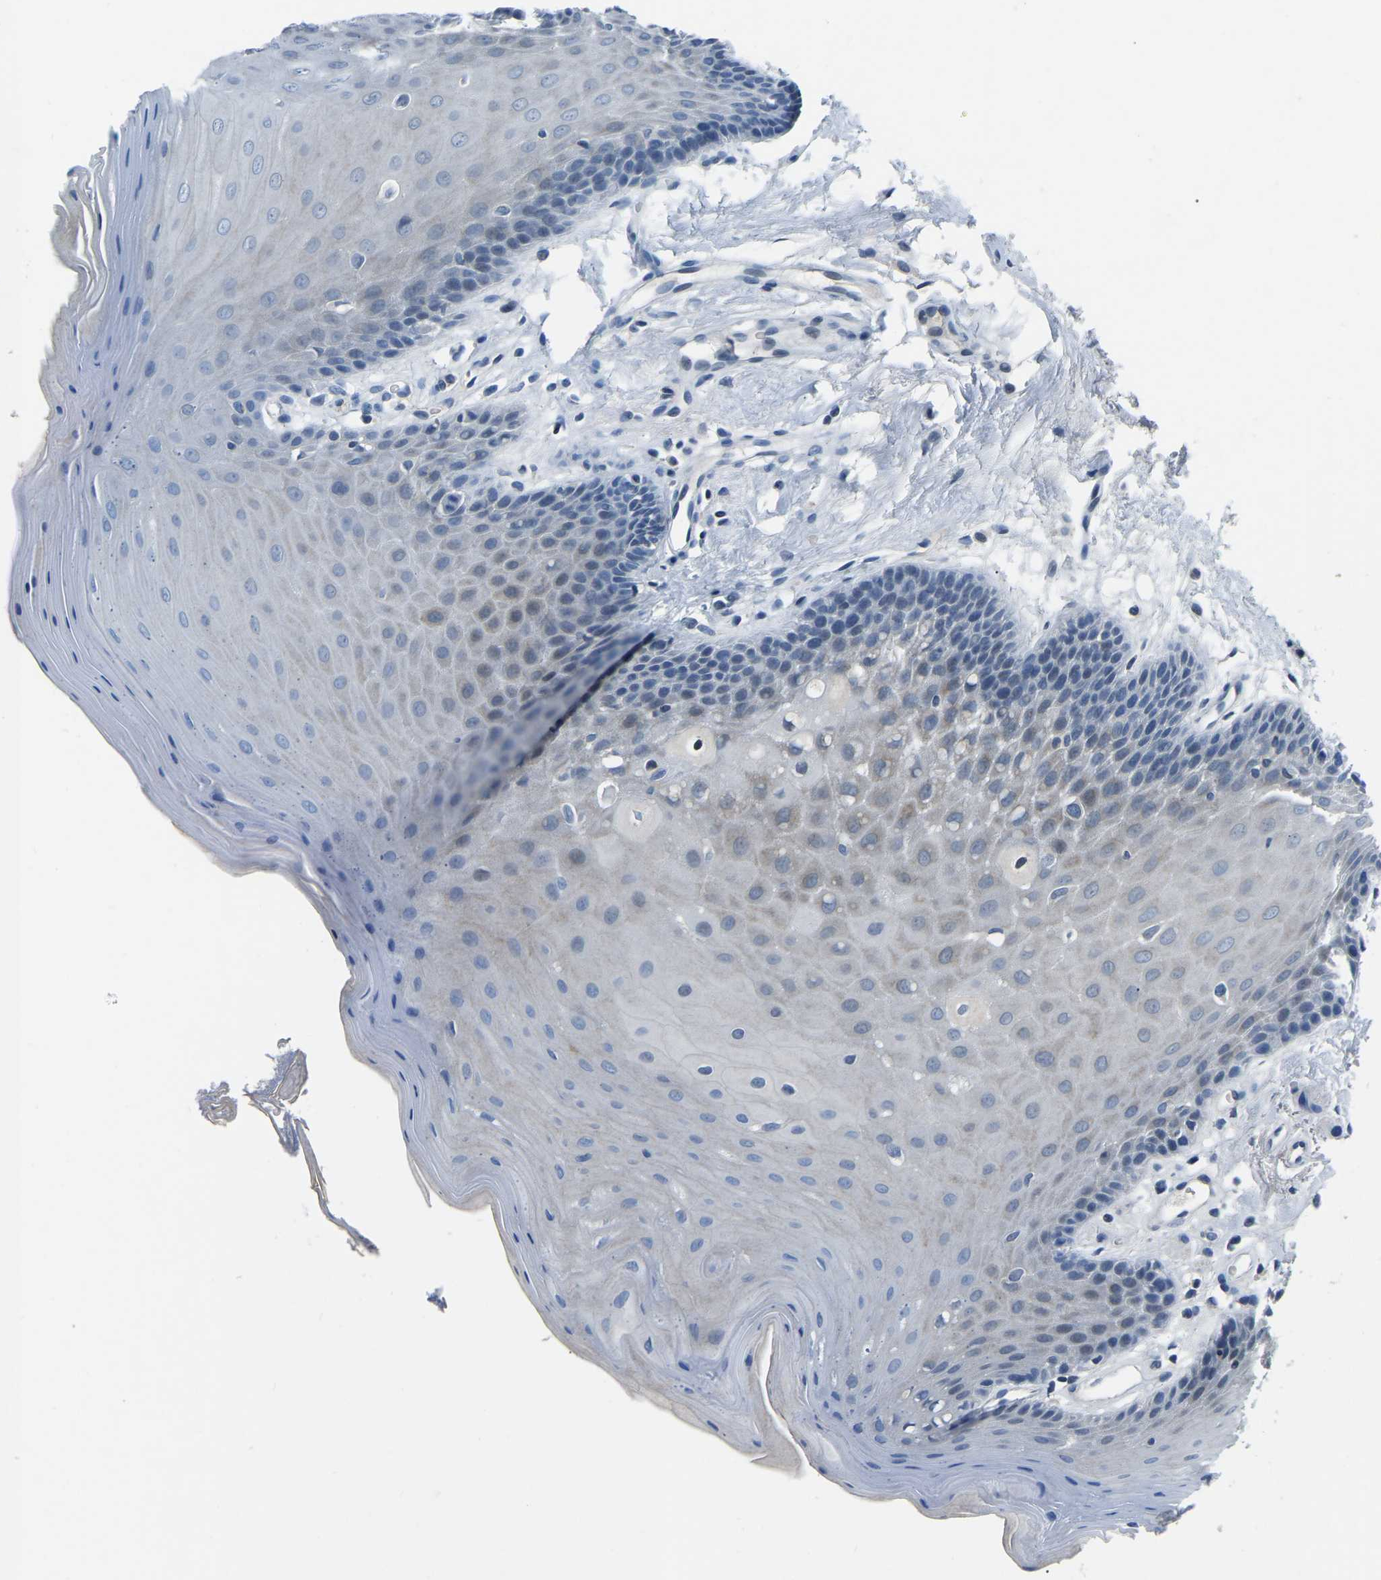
{"staining": {"intensity": "weak", "quantity": "<25%", "location": "cytoplasmic/membranous"}, "tissue": "oral mucosa", "cell_type": "Squamous epithelial cells", "image_type": "normal", "snomed": [{"axis": "morphology", "description": "Normal tissue, NOS"}, {"axis": "morphology", "description": "Squamous cell carcinoma, NOS"}, {"axis": "topography", "description": "Oral tissue"}, {"axis": "topography", "description": "Head-Neck"}], "caption": "This histopathology image is of normal oral mucosa stained with immunohistochemistry to label a protein in brown with the nuclei are counter-stained blue. There is no positivity in squamous epithelial cells. (Immunohistochemistry, brightfield microscopy, high magnification).", "gene": "XIRP1", "patient": {"sex": "male", "age": 71}}